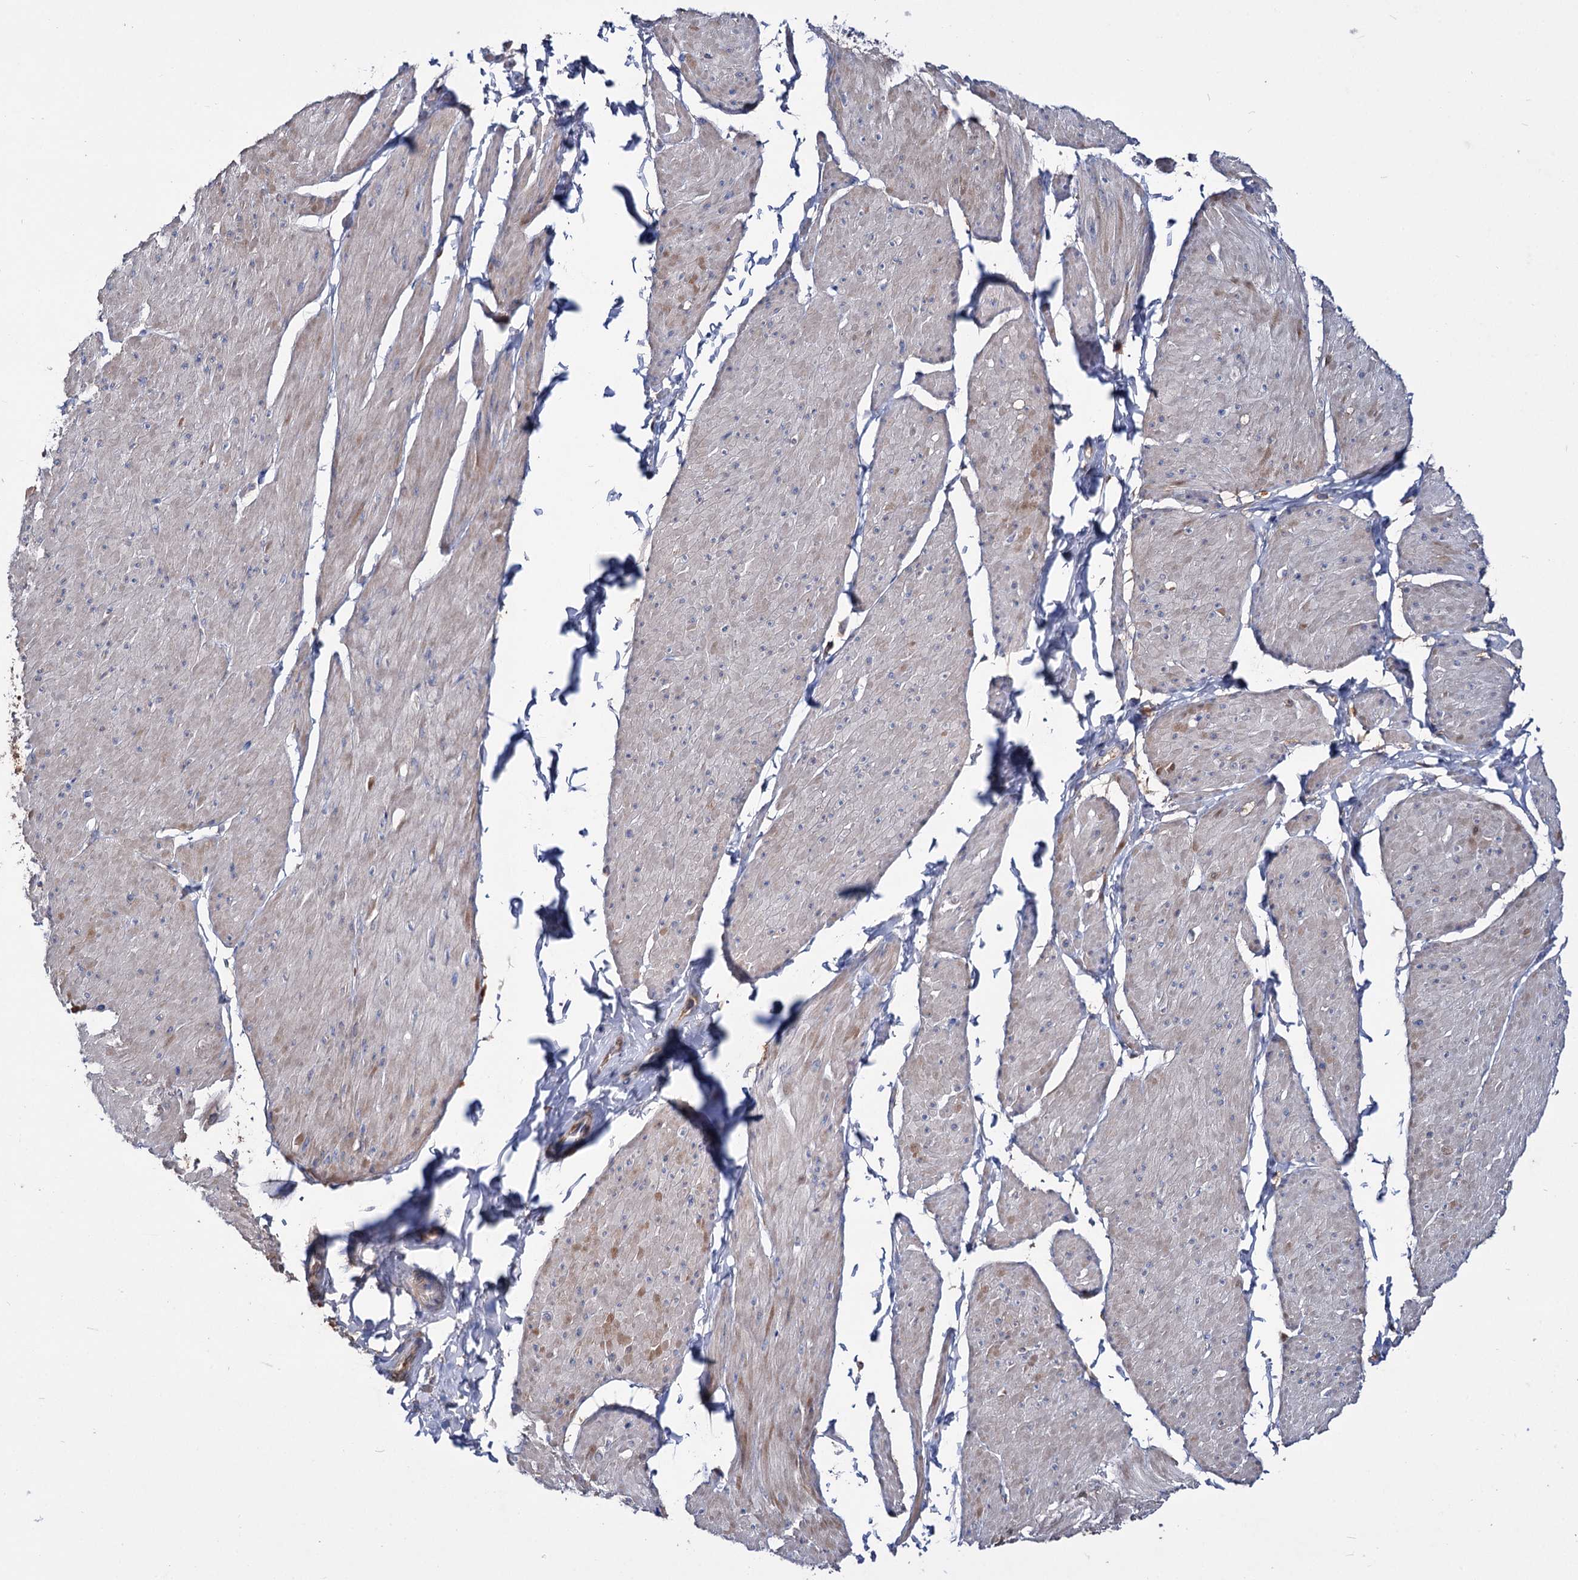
{"staining": {"intensity": "moderate", "quantity": "25%-75%", "location": "cytoplasmic/membranous"}, "tissue": "smooth muscle", "cell_type": "Smooth muscle cells", "image_type": "normal", "snomed": [{"axis": "morphology", "description": "Urothelial carcinoma, High grade"}, {"axis": "topography", "description": "Urinary bladder"}], "caption": "Brown immunohistochemical staining in unremarkable human smooth muscle reveals moderate cytoplasmic/membranous expression in approximately 25%-75% of smooth muscle cells. (brown staining indicates protein expression, while blue staining denotes nuclei).", "gene": "CLPB", "patient": {"sex": "male", "age": 46}}